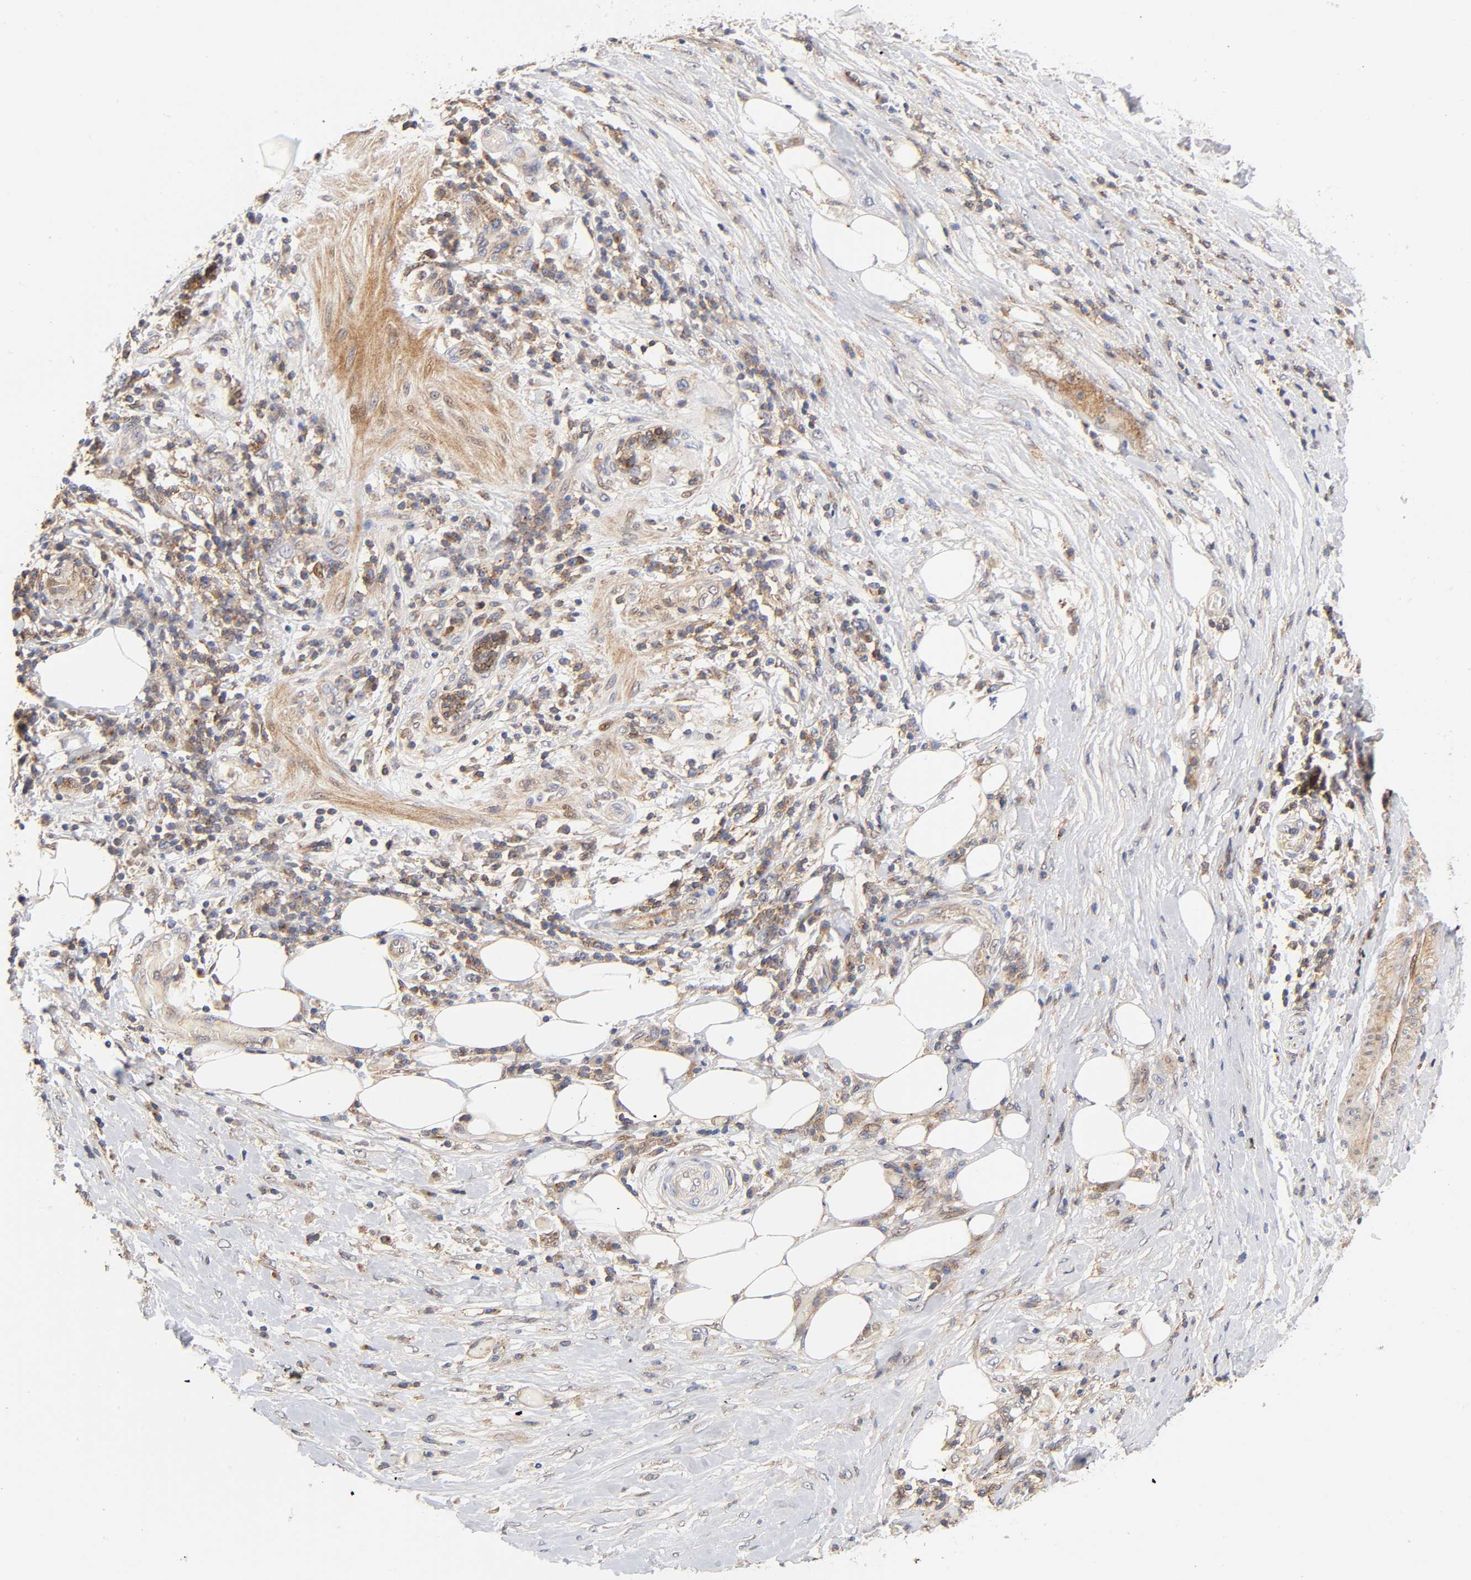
{"staining": {"intensity": "moderate", "quantity": "25%-75%", "location": "cytoplasmic/membranous"}, "tissue": "lung cancer", "cell_type": "Tumor cells", "image_type": "cancer", "snomed": [{"axis": "morphology", "description": "Inflammation, NOS"}, {"axis": "morphology", "description": "Squamous cell carcinoma, NOS"}, {"axis": "topography", "description": "Lymph node"}, {"axis": "topography", "description": "Soft tissue"}, {"axis": "topography", "description": "Lung"}], "caption": "Squamous cell carcinoma (lung) was stained to show a protein in brown. There is medium levels of moderate cytoplasmic/membranous staining in about 25%-75% of tumor cells. The protein of interest is stained brown, and the nuclei are stained in blue (DAB IHC with brightfield microscopy, high magnification).", "gene": "ANXA7", "patient": {"sex": "male", "age": 66}}